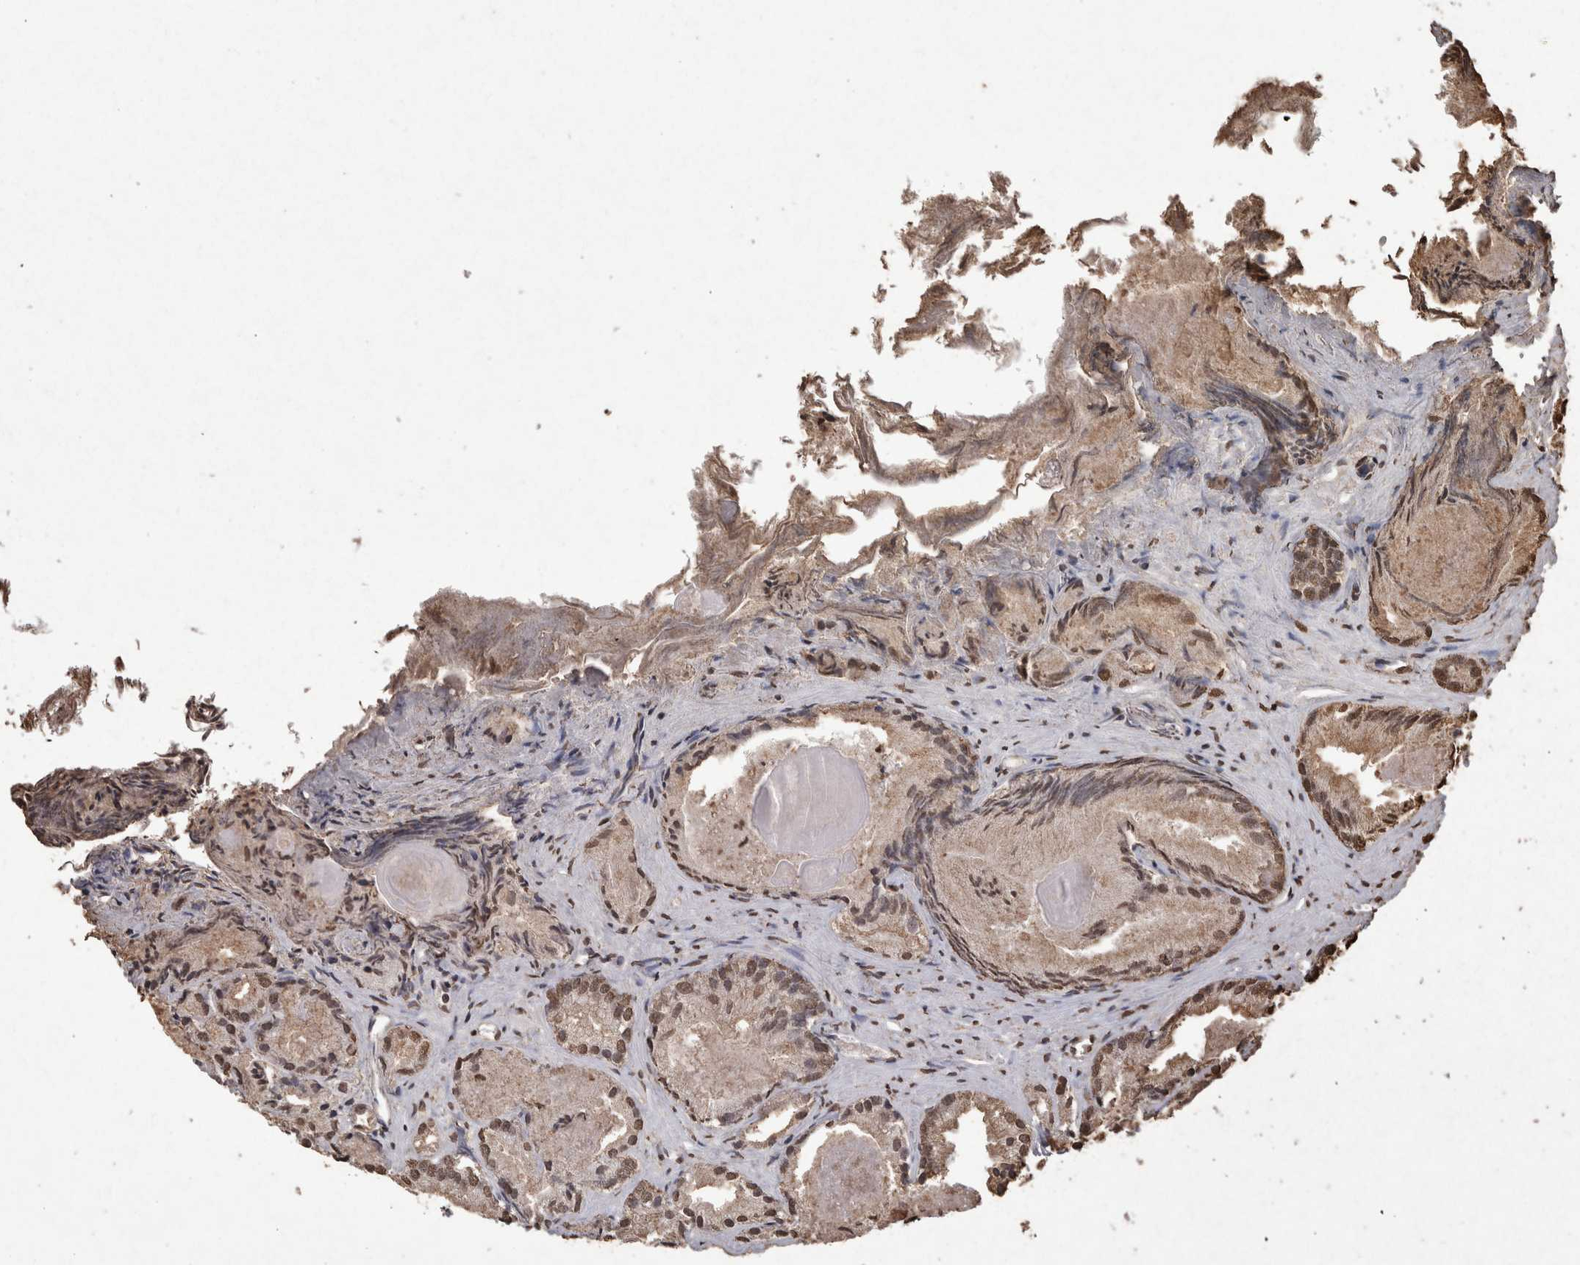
{"staining": {"intensity": "moderate", "quantity": ">75%", "location": "nuclear"}, "tissue": "prostate cancer", "cell_type": "Tumor cells", "image_type": "cancer", "snomed": [{"axis": "morphology", "description": "Adenocarcinoma, Low grade"}, {"axis": "topography", "description": "Prostate"}], "caption": "An immunohistochemistry photomicrograph of neoplastic tissue is shown. Protein staining in brown shows moderate nuclear positivity in prostate cancer within tumor cells.", "gene": "POU5F1", "patient": {"sex": "male", "age": 72}}